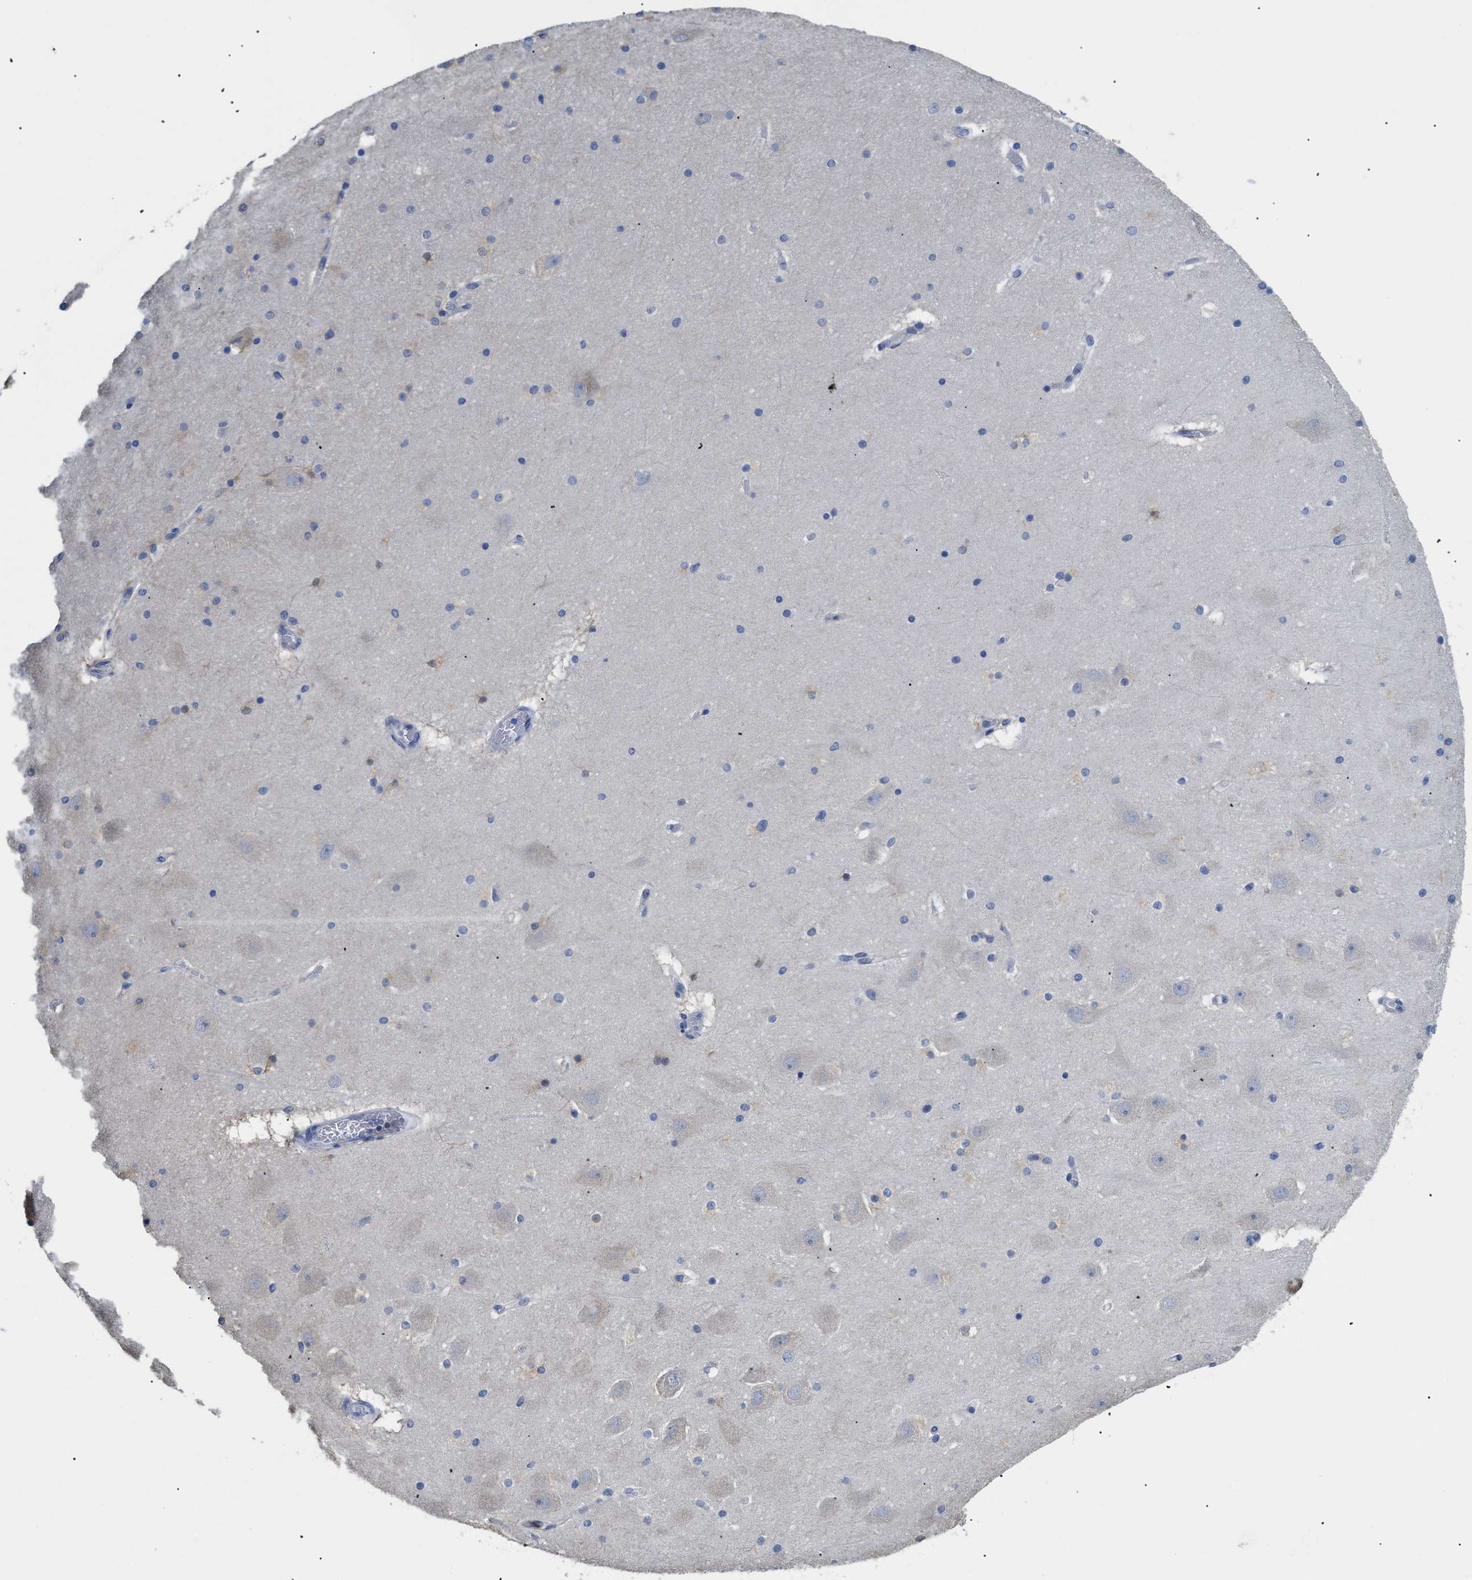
{"staining": {"intensity": "negative", "quantity": "none", "location": "none"}, "tissue": "hippocampus", "cell_type": "Glial cells", "image_type": "normal", "snomed": [{"axis": "morphology", "description": "Normal tissue, NOS"}, {"axis": "topography", "description": "Hippocampus"}], "caption": "Immunohistochemistry (IHC) photomicrograph of normal hippocampus: hippocampus stained with DAB (3,3'-diaminobenzidine) exhibits no significant protein staining in glial cells.", "gene": "APOBEC2", "patient": {"sex": "male", "age": 45}}